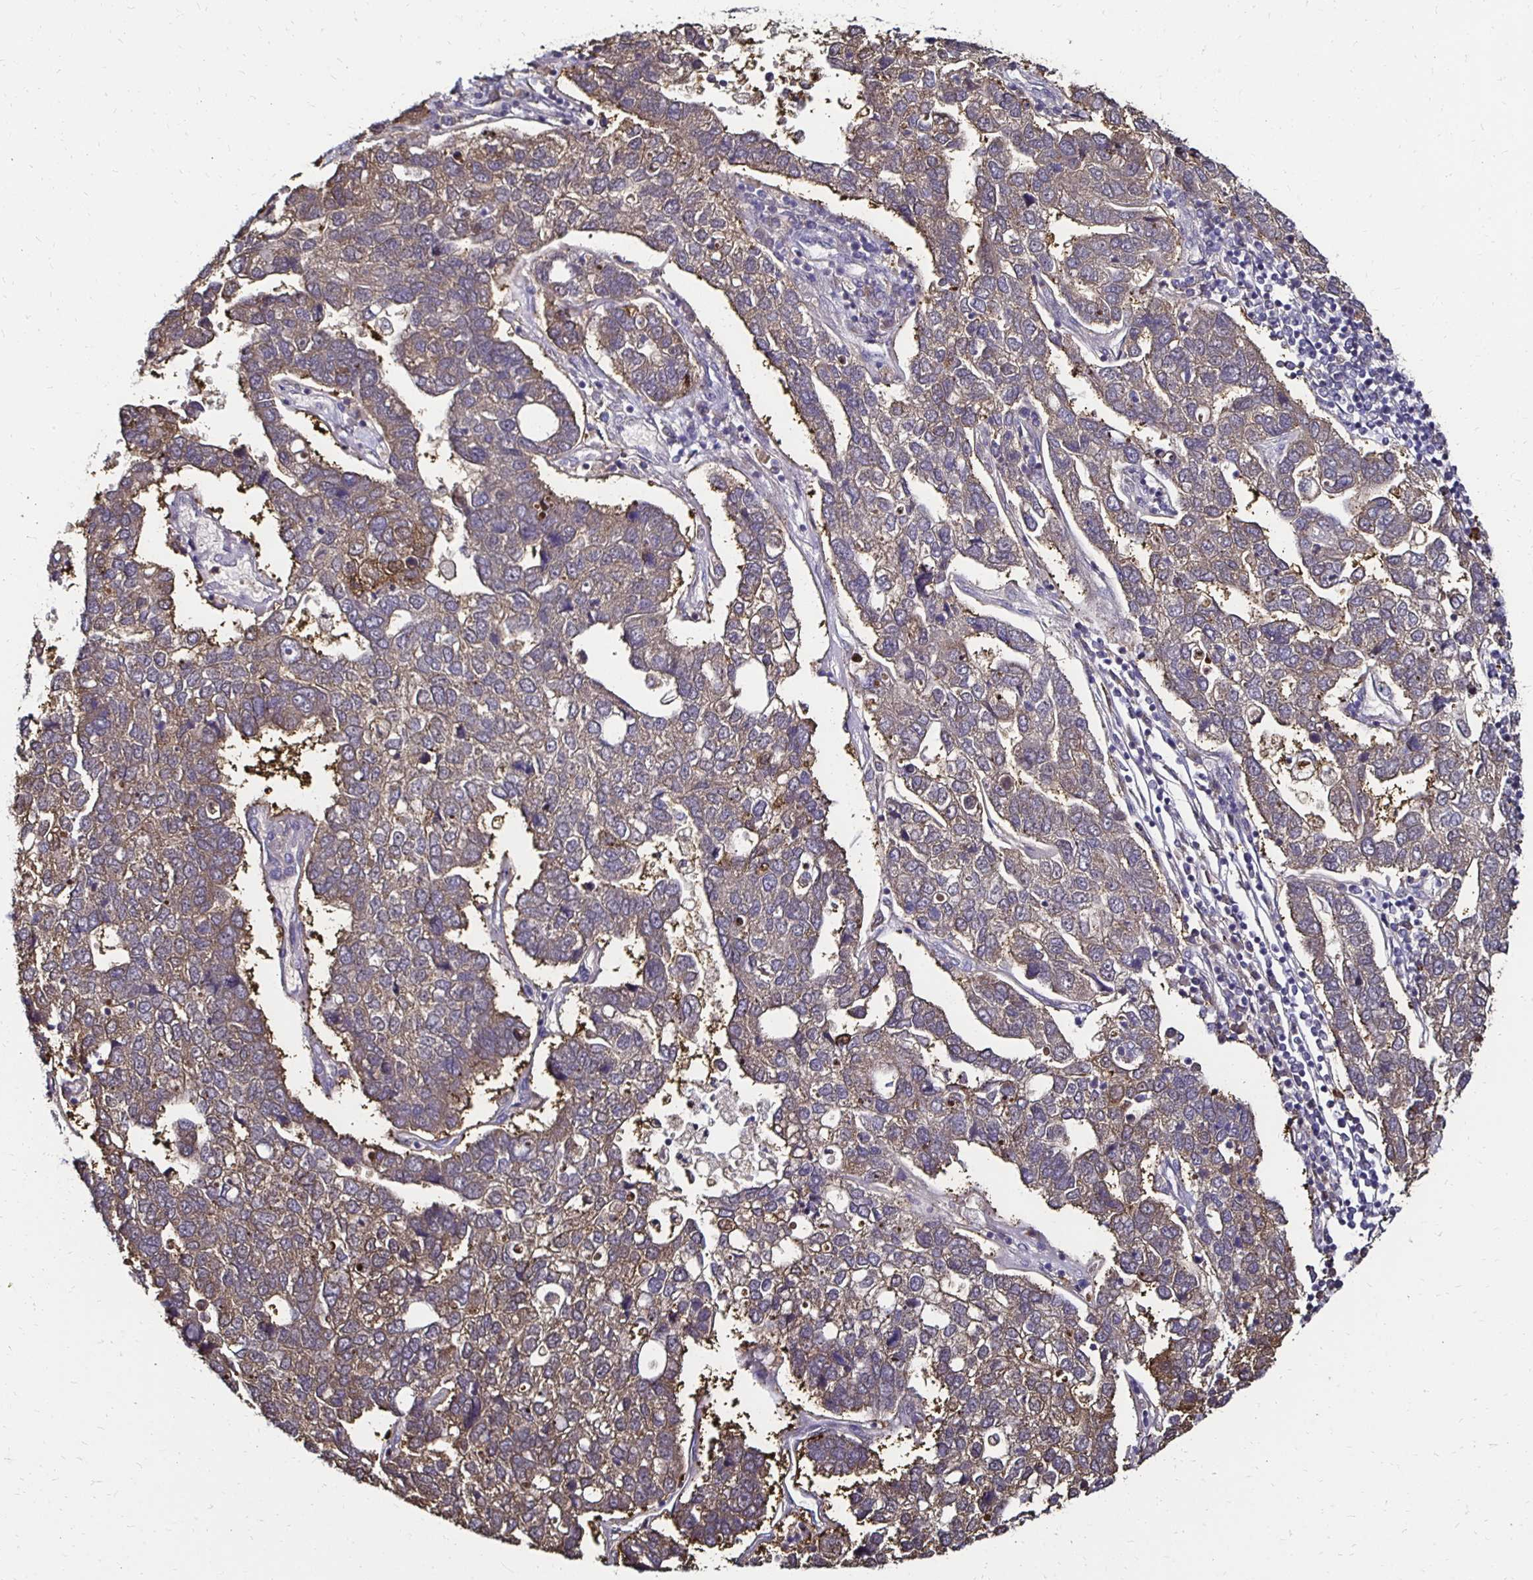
{"staining": {"intensity": "weak", "quantity": "25%-75%", "location": "cytoplasmic/membranous"}, "tissue": "pancreatic cancer", "cell_type": "Tumor cells", "image_type": "cancer", "snomed": [{"axis": "morphology", "description": "Adenocarcinoma, NOS"}, {"axis": "topography", "description": "Pancreas"}], "caption": "Pancreatic cancer (adenocarcinoma) stained with a protein marker reveals weak staining in tumor cells.", "gene": "TXN", "patient": {"sex": "female", "age": 61}}